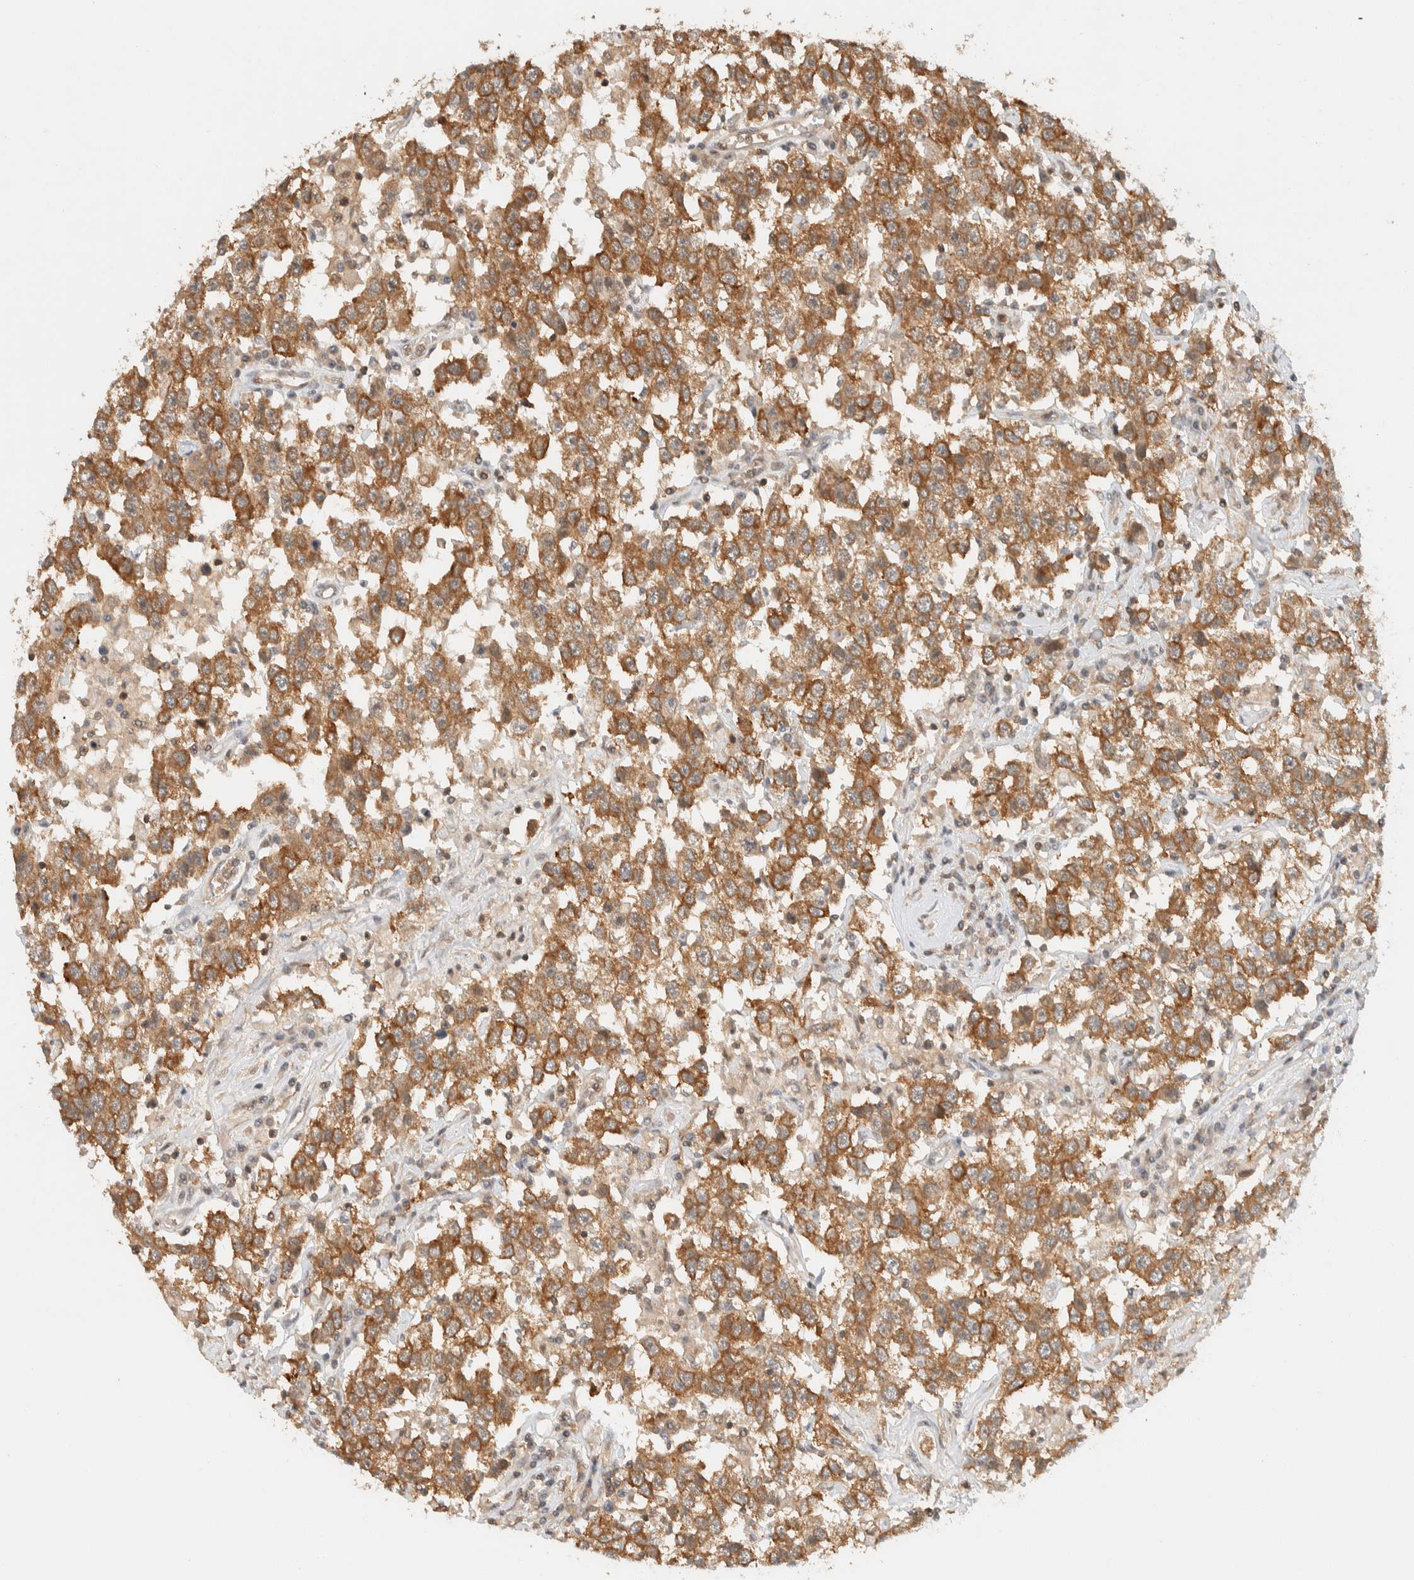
{"staining": {"intensity": "moderate", "quantity": ">75%", "location": "cytoplasmic/membranous"}, "tissue": "testis cancer", "cell_type": "Tumor cells", "image_type": "cancer", "snomed": [{"axis": "morphology", "description": "Seminoma, NOS"}, {"axis": "topography", "description": "Testis"}], "caption": "Moderate cytoplasmic/membranous positivity for a protein is identified in approximately >75% of tumor cells of seminoma (testis) using immunohistochemistry (IHC).", "gene": "ARFGEF1", "patient": {"sex": "male", "age": 41}}